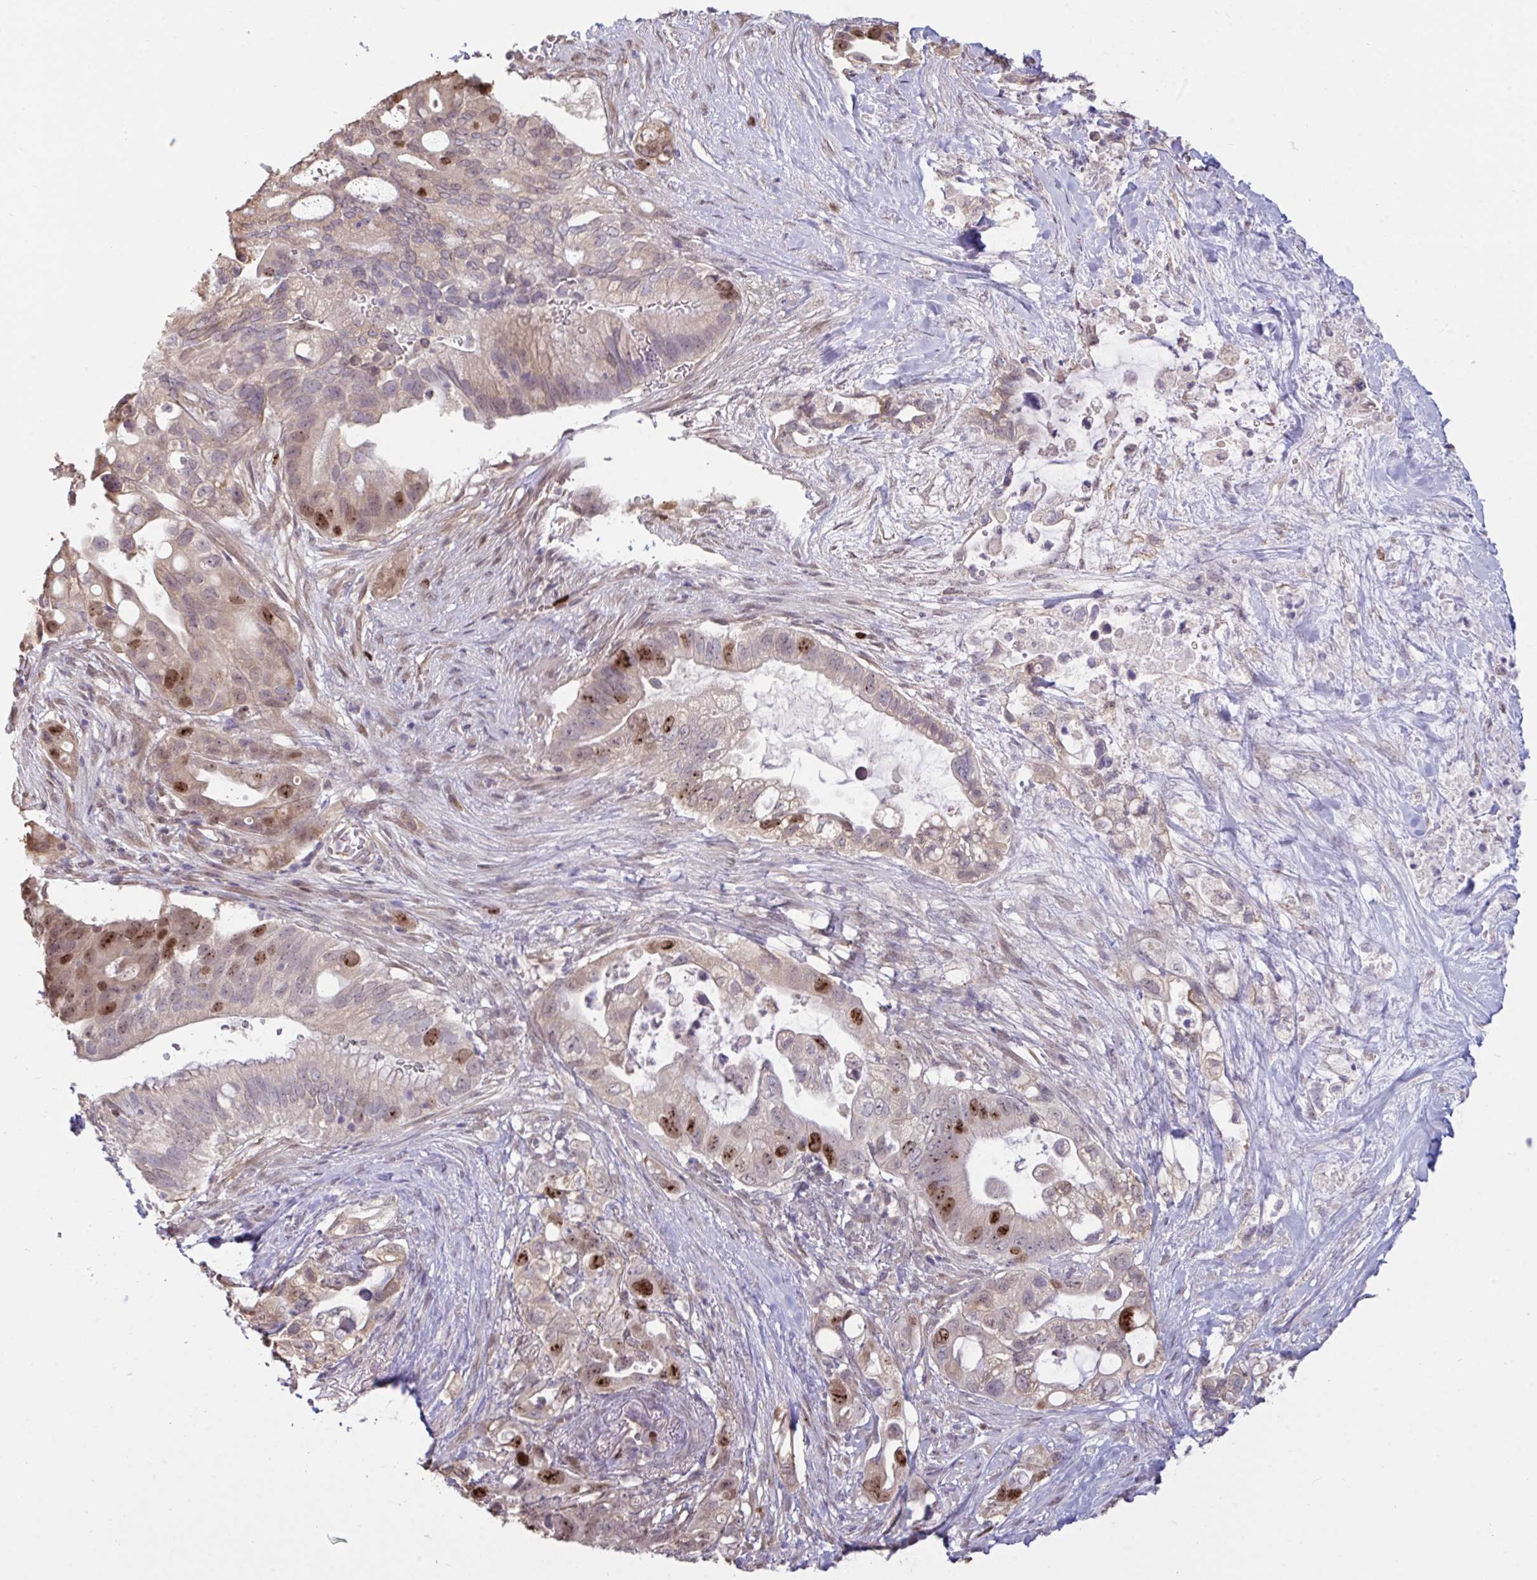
{"staining": {"intensity": "moderate", "quantity": "<25%", "location": "cytoplasmic/membranous,nuclear"}, "tissue": "pancreatic cancer", "cell_type": "Tumor cells", "image_type": "cancer", "snomed": [{"axis": "morphology", "description": "Adenocarcinoma, NOS"}, {"axis": "topography", "description": "Pancreas"}], "caption": "This image demonstrates IHC staining of human adenocarcinoma (pancreatic), with low moderate cytoplasmic/membranous and nuclear expression in approximately <25% of tumor cells.", "gene": "SETD7", "patient": {"sex": "female", "age": 72}}